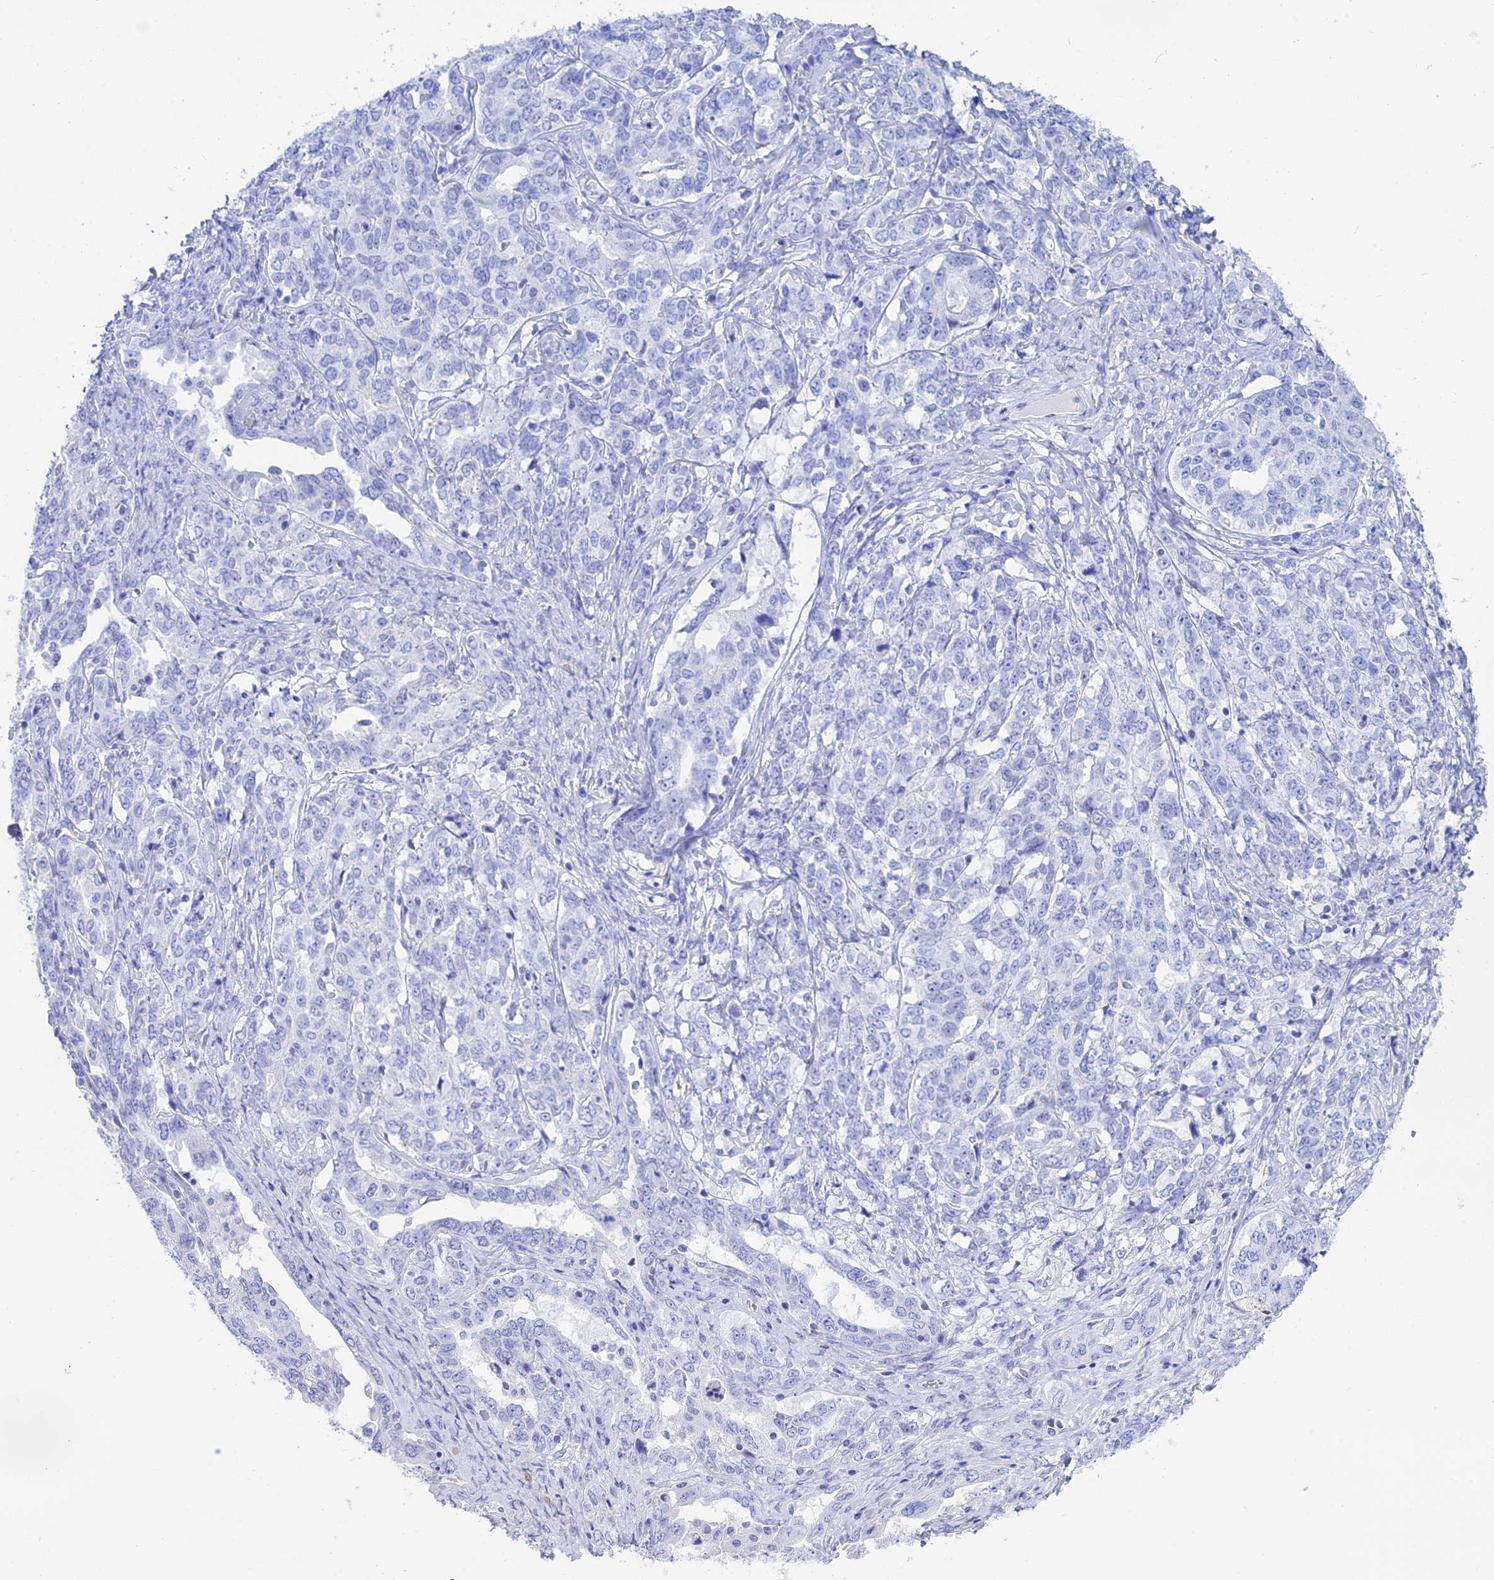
{"staining": {"intensity": "negative", "quantity": "none", "location": "none"}, "tissue": "ovarian cancer", "cell_type": "Tumor cells", "image_type": "cancer", "snomed": [{"axis": "morphology", "description": "Carcinoma, endometroid"}, {"axis": "topography", "description": "Ovary"}], "caption": "This is an immunohistochemistry micrograph of human ovarian endometroid carcinoma. There is no expression in tumor cells.", "gene": "ERICH4", "patient": {"sex": "female", "age": 62}}